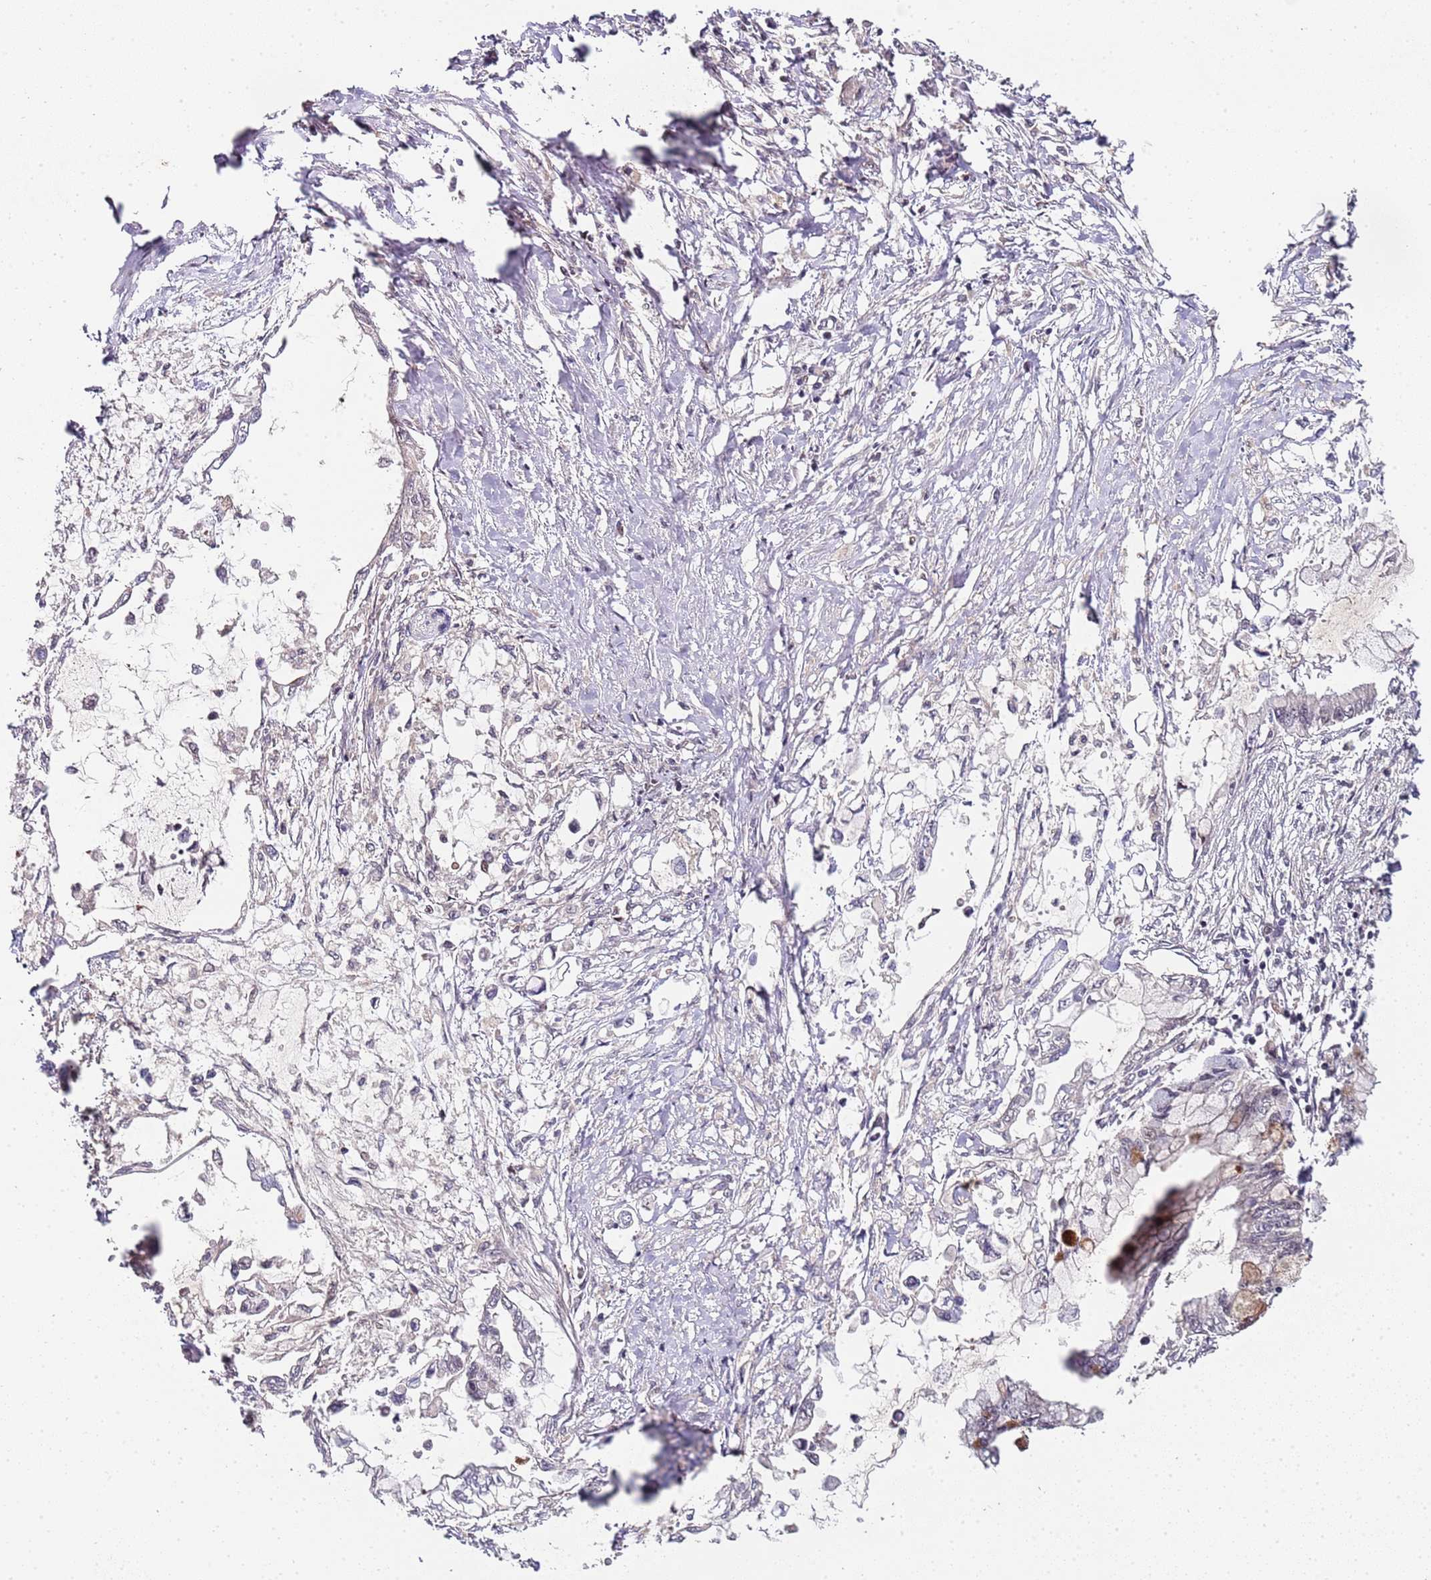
{"staining": {"intensity": "moderate", "quantity": "<25%", "location": "cytoplasmic/membranous"}, "tissue": "pancreatic cancer", "cell_type": "Tumor cells", "image_type": "cancer", "snomed": [{"axis": "morphology", "description": "Adenocarcinoma, NOS"}, {"axis": "topography", "description": "Pancreas"}], "caption": "Tumor cells exhibit low levels of moderate cytoplasmic/membranous staining in approximately <25% of cells in pancreatic adenocarcinoma. The staining is performed using DAB brown chromogen to label protein expression. The nuclei are counter-stained blue using hematoxylin.", "gene": "EDC3", "patient": {"sex": "male", "age": 48}}